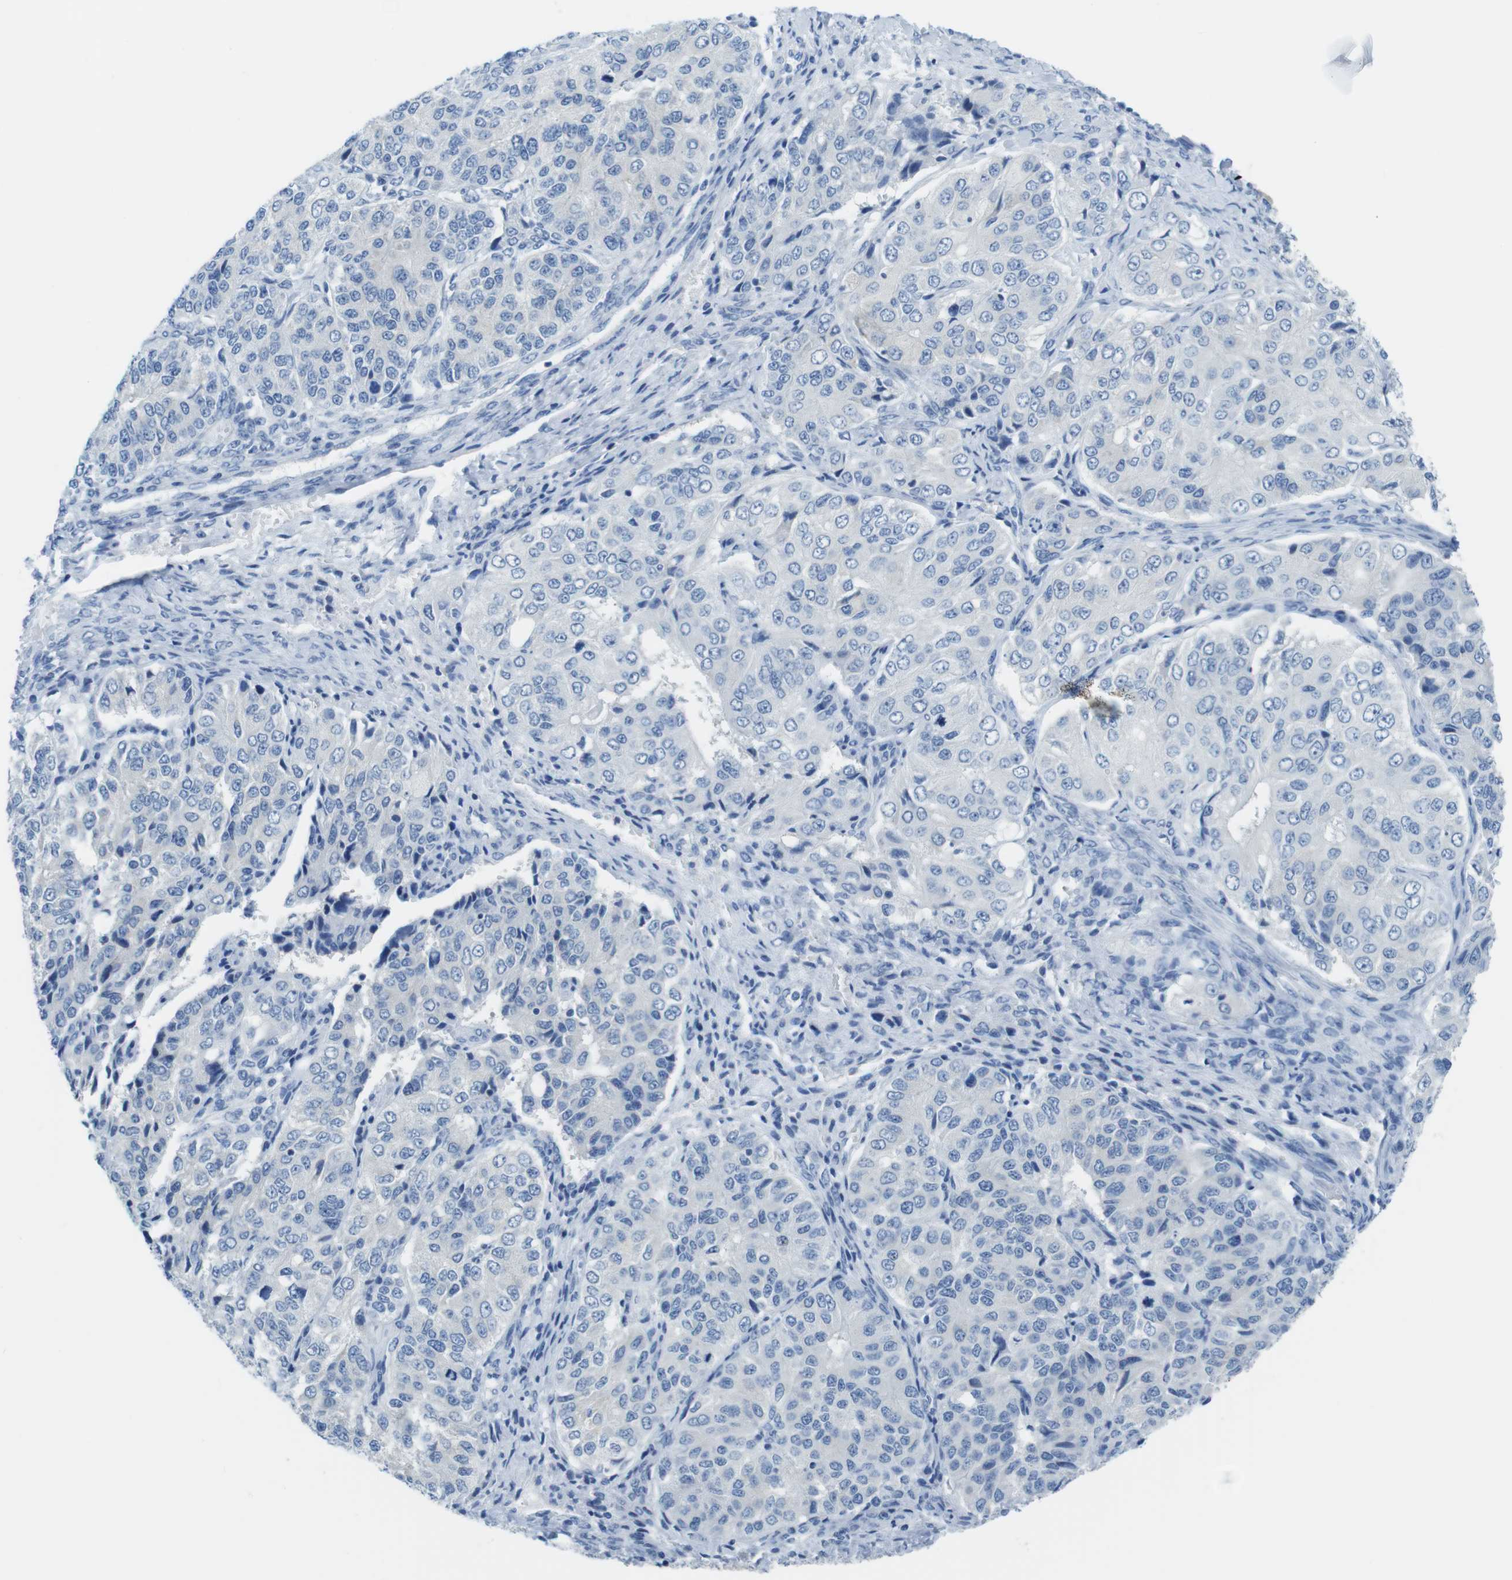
{"staining": {"intensity": "negative", "quantity": "none", "location": "none"}, "tissue": "ovarian cancer", "cell_type": "Tumor cells", "image_type": "cancer", "snomed": [{"axis": "morphology", "description": "Carcinoma, endometroid"}, {"axis": "topography", "description": "Ovary"}], "caption": "Immunohistochemical staining of human endometroid carcinoma (ovarian) exhibits no significant expression in tumor cells. The staining was performed using DAB (3,3'-diaminobenzidine) to visualize the protein expression in brown, while the nuclei were stained in blue with hematoxylin (Magnification: 20x).", "gene": "ASIC5", "patient": {"sex": "female", "age": 51}}